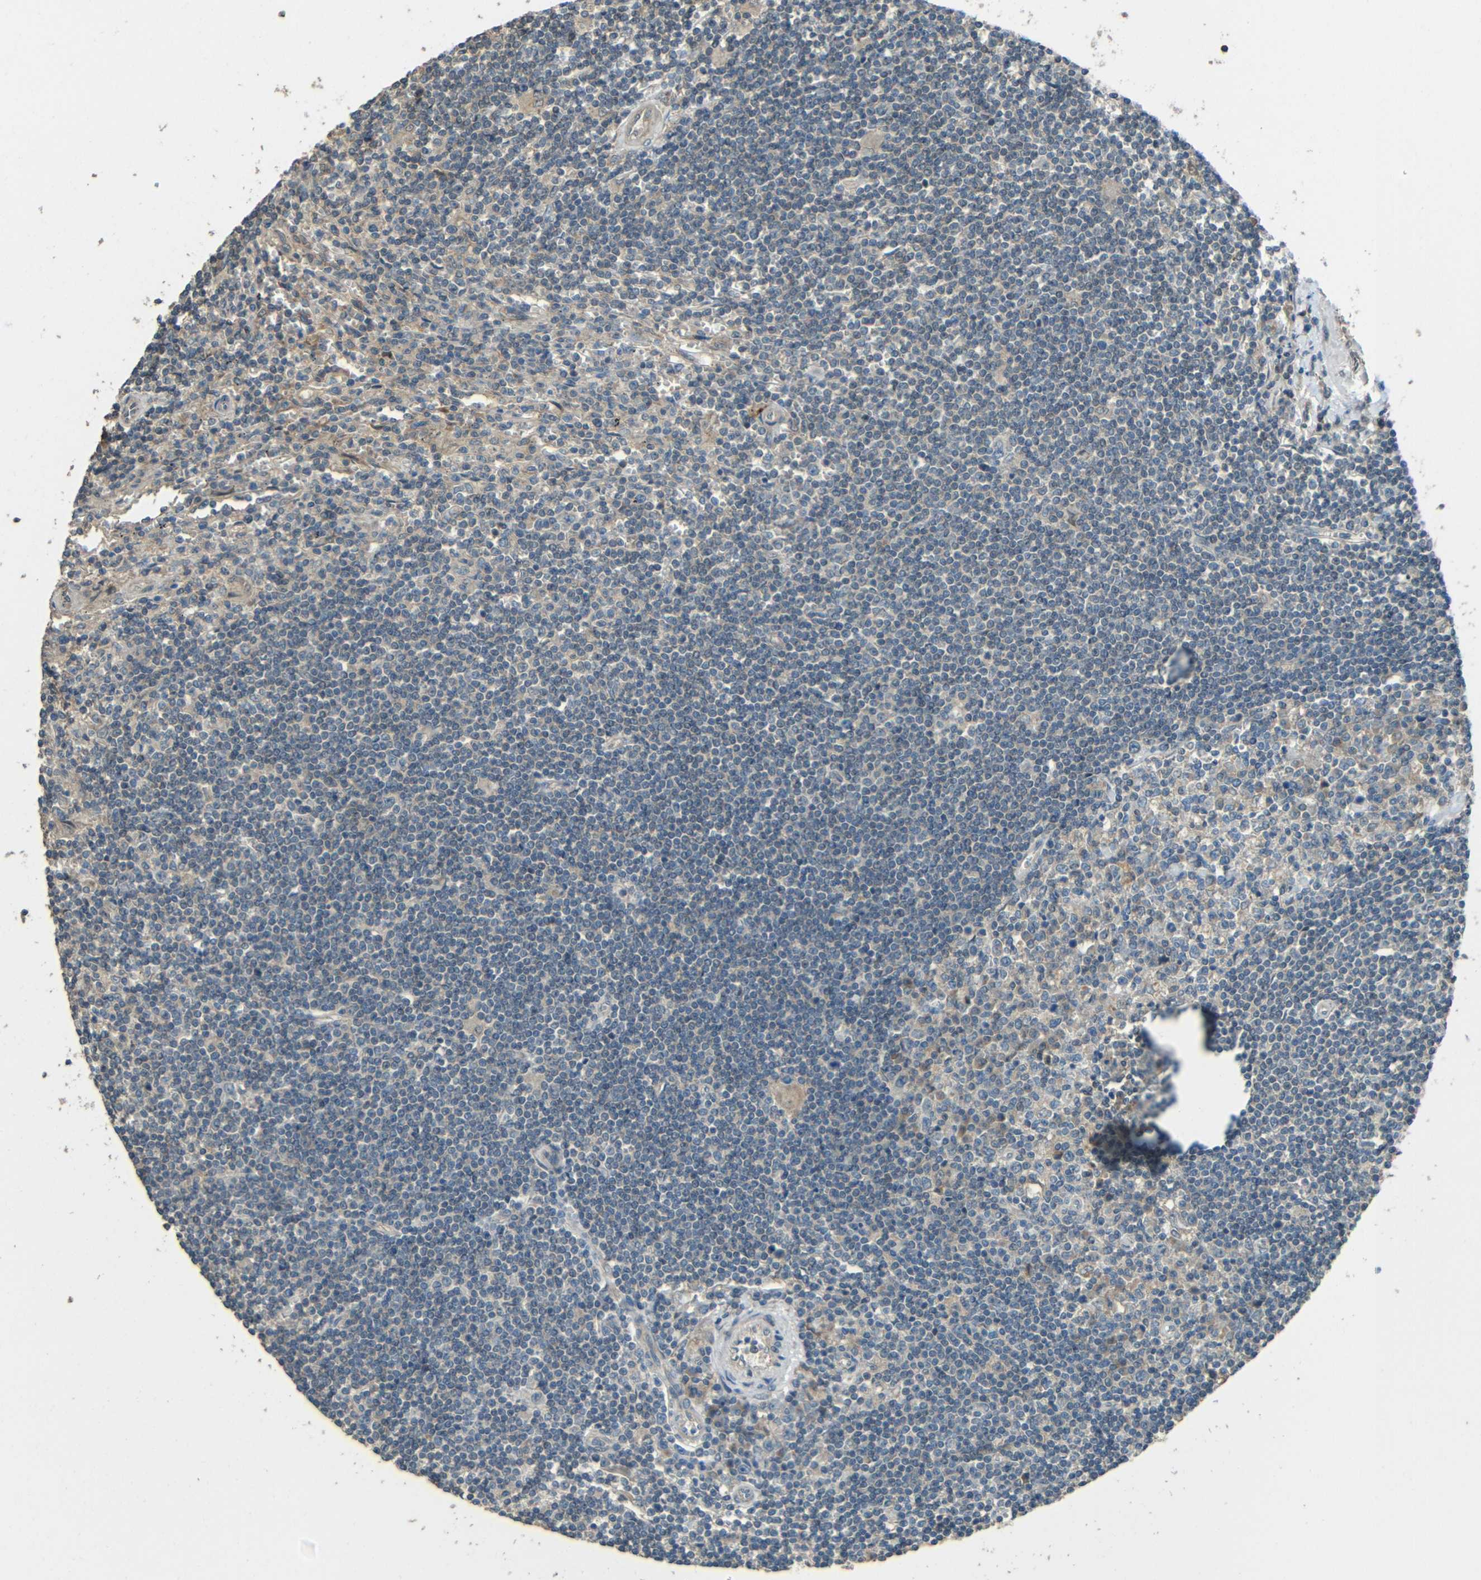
{"staining": {"intensity": "weak", "quantity": "<25%", "location": "cytoplasmic/membranous"}, "tissue": "lymphoma", "cell_type": "Tumor cells", "image_type": "cancer", "snomed": [{"axis": "morphology", "description": "Malignant lymphoma, non-Hodgkin's type, Low grade"}, {"axis": "topography", "description": "Spleen"}], "caption": "The IHC photomicrograph has no significant staining in tumor cells of lymphoma tissue. (DAB immunohistochemistry visualized using brightfield microscopy, high magnification).", "gene": "ACACA", "patient": {"sex": "male", "age": 76}}